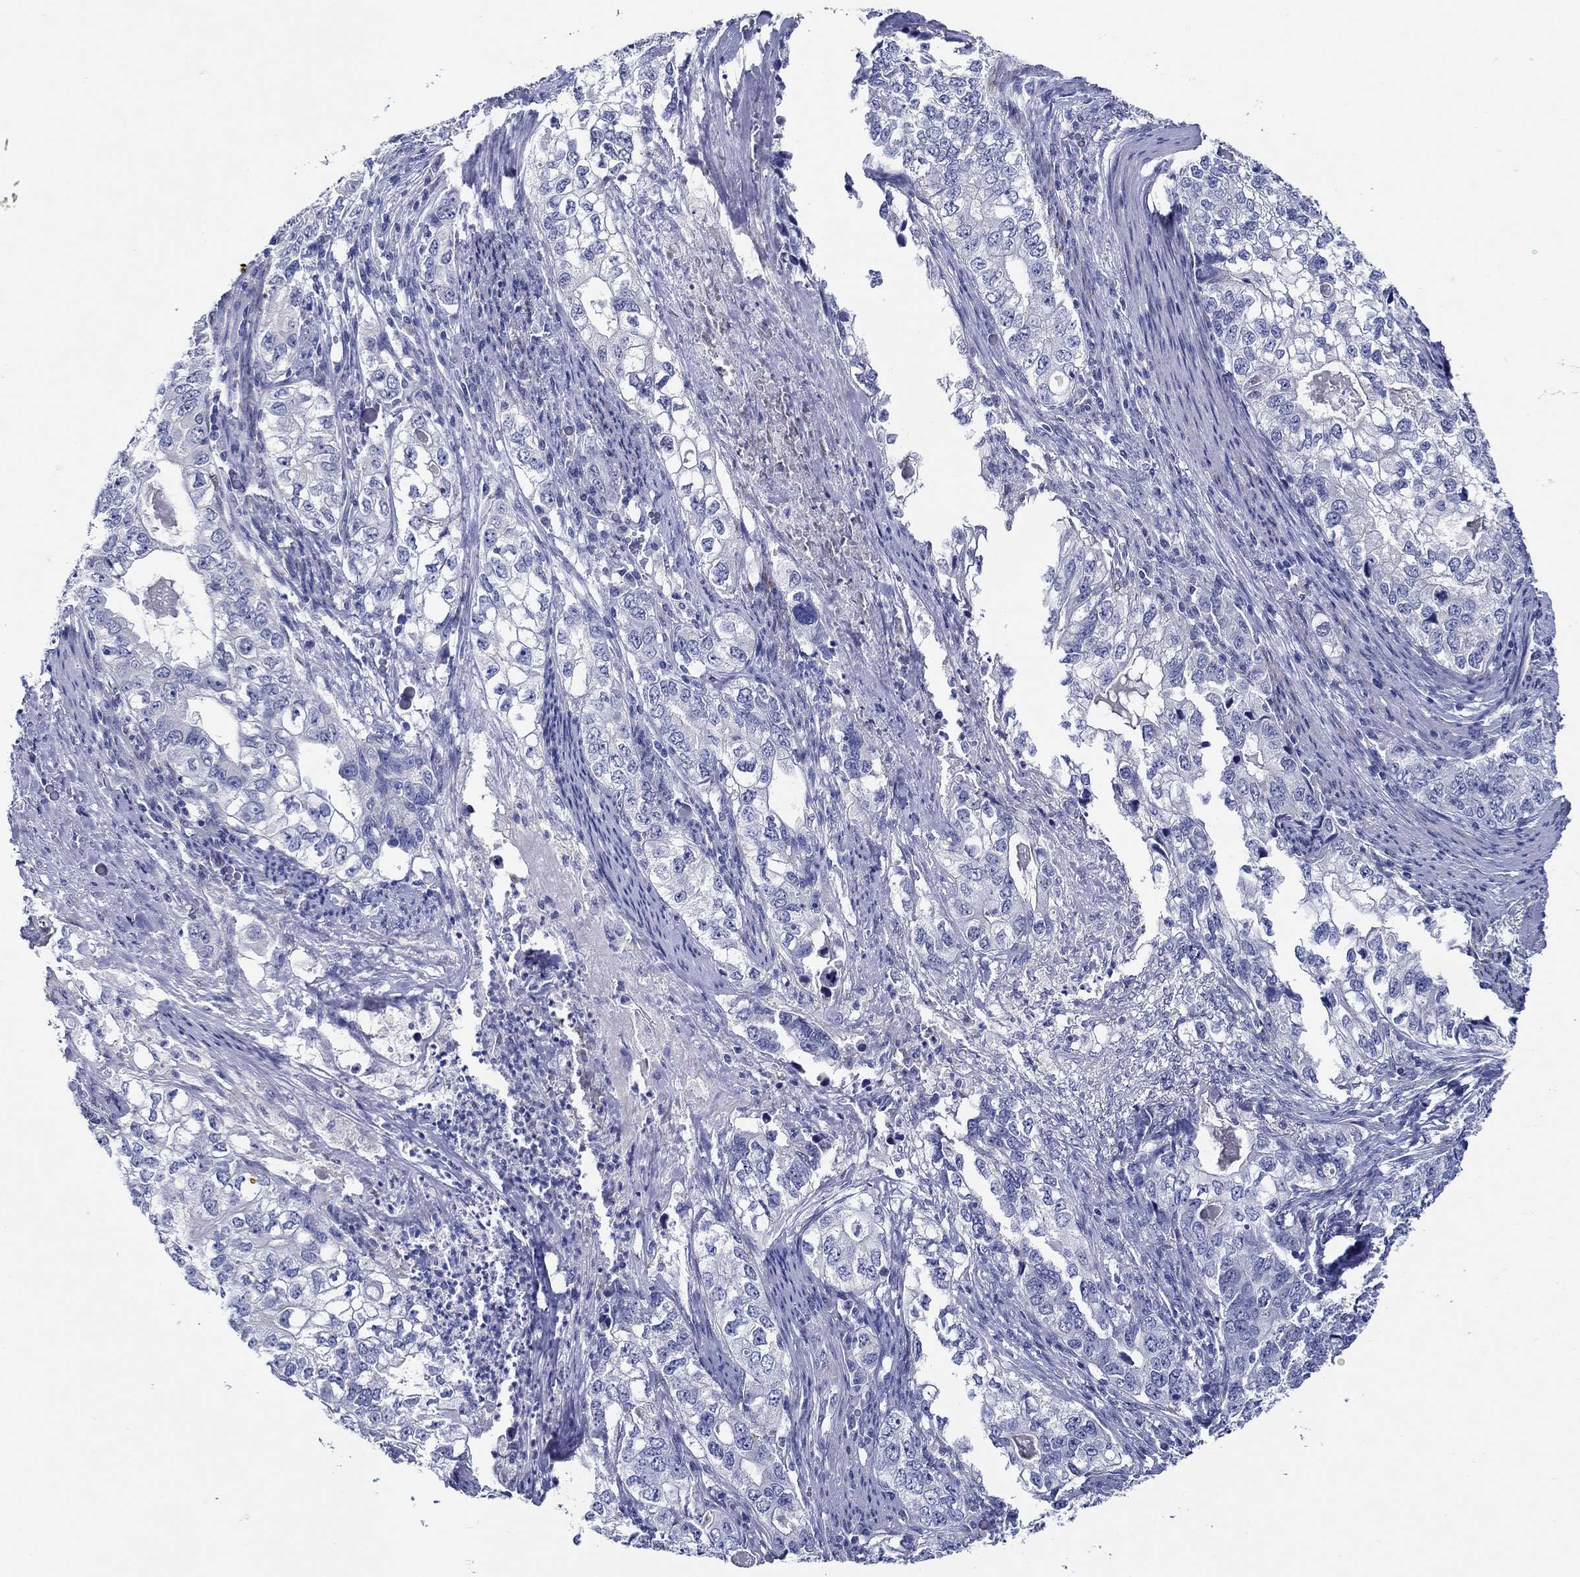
{"staining": {"intensity": "negative", "quantity": "none", "location": "none"}, "tissue": "stomach cancer", "cell_type": "Tumor cells", "image_type": "cancer", "snomed": [{"axis": "morphology", "description": "Adenocarcinoma, NOS"}, {"axis": "topography", "description": "Stomach, lower"}], "caption": "Protein analysis of stomach cancer shows no significant staining in tumor cells. (DAB immunohistochemistry with hematoxylin counter stain).", "gene": "MC2R", "patient": {"sex": "female", "age": 72}}